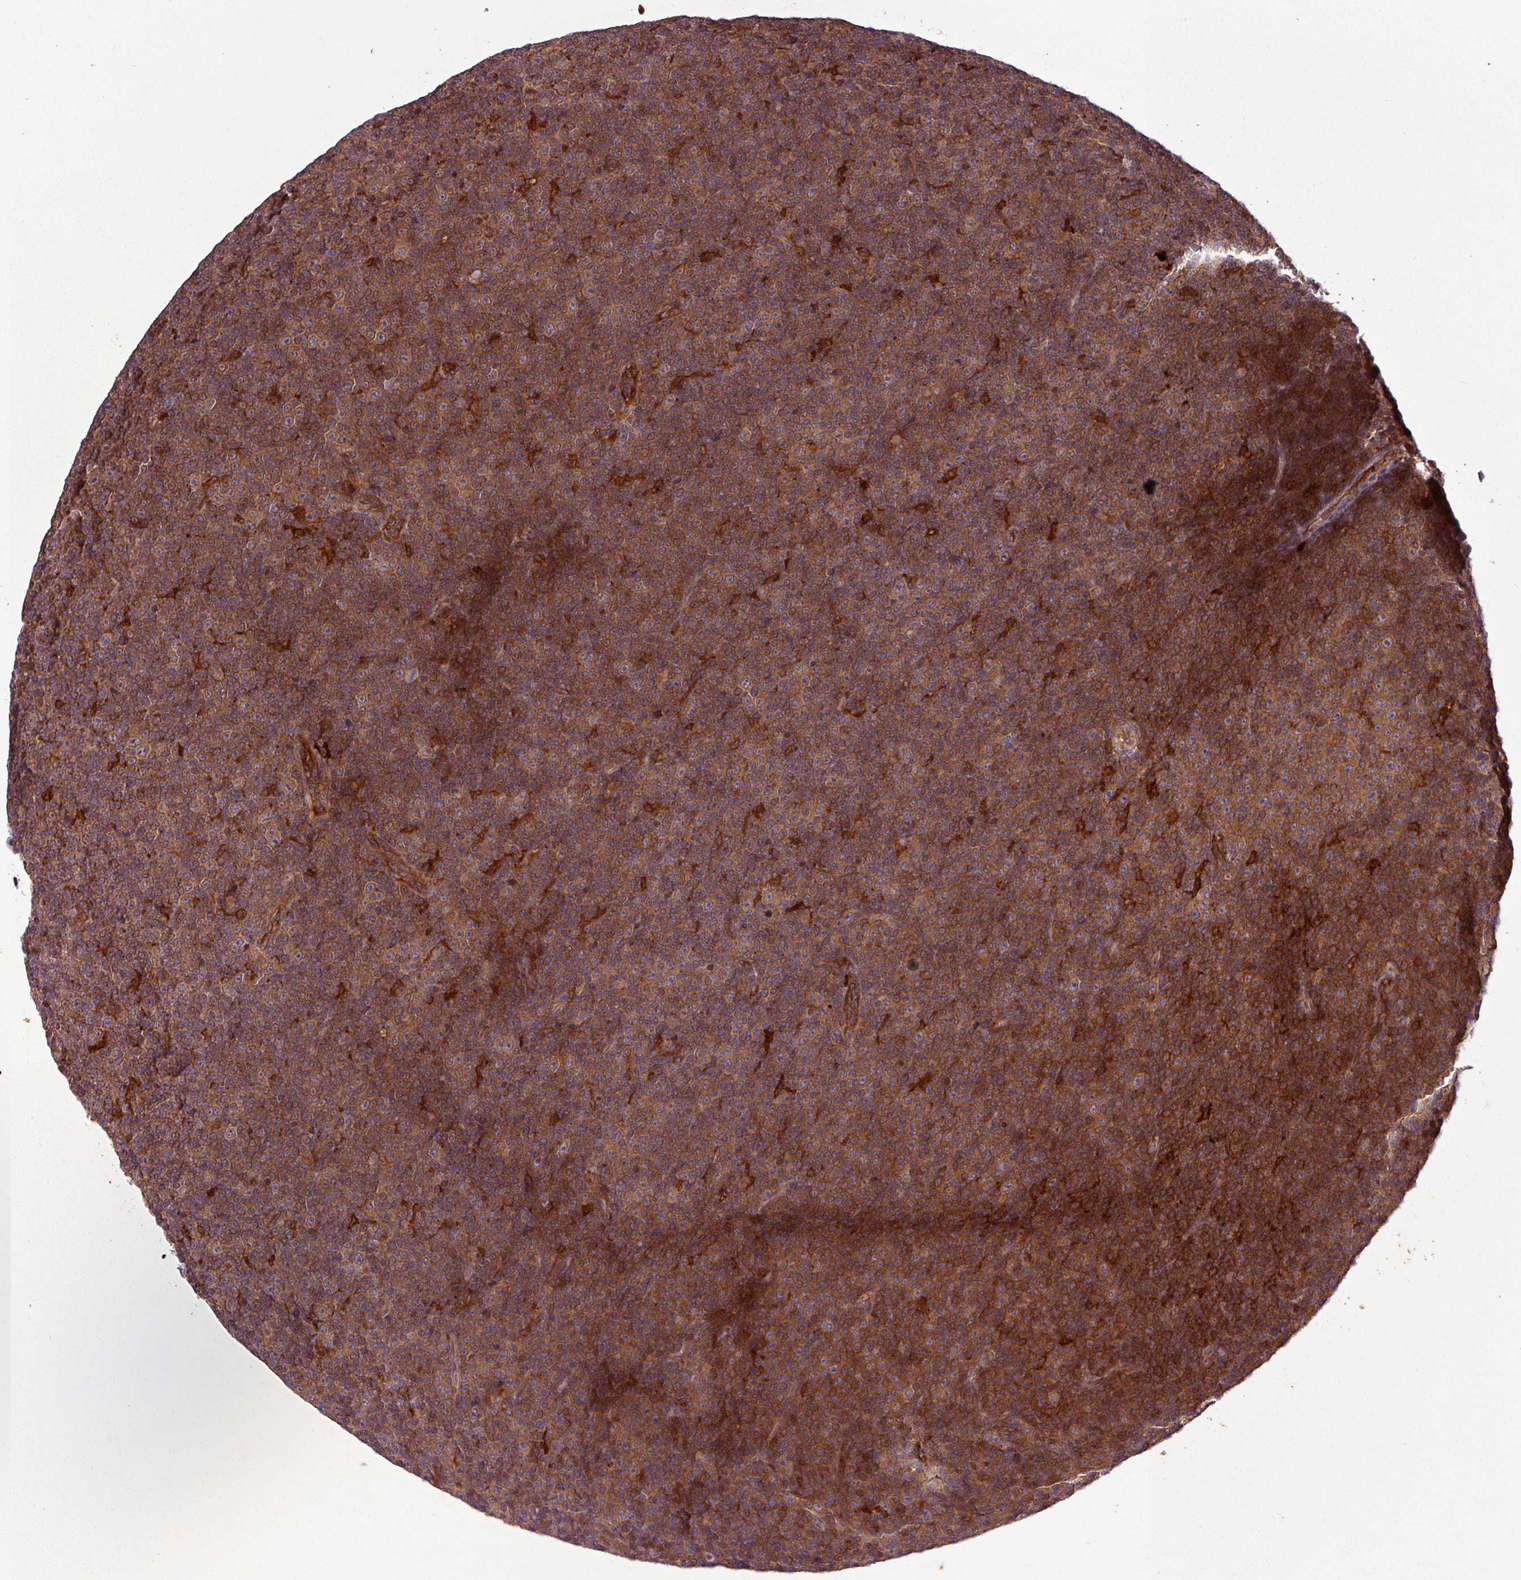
{"staining": {"intensity": "strong", "quantity": ">75%", "location": "cytoplasmic/membranous"}, "tissue": "lymphoma", "cell_type": "Tumor cells", "image_type": "cancer", "snomed": [{"axis": "morphology", "description": "Malignant lymphoma, non-Hodgkin's type, Low grade"}, {"axis": "topography", "description": "Lymph node"}], "caption": "Protein staining displays strong cytoplasmic/membranous positivity in approximately >75% of tumor cells in lymphoma.", "gene": "SIRPB2", "patient": {"sex": "female", "age": 67}}